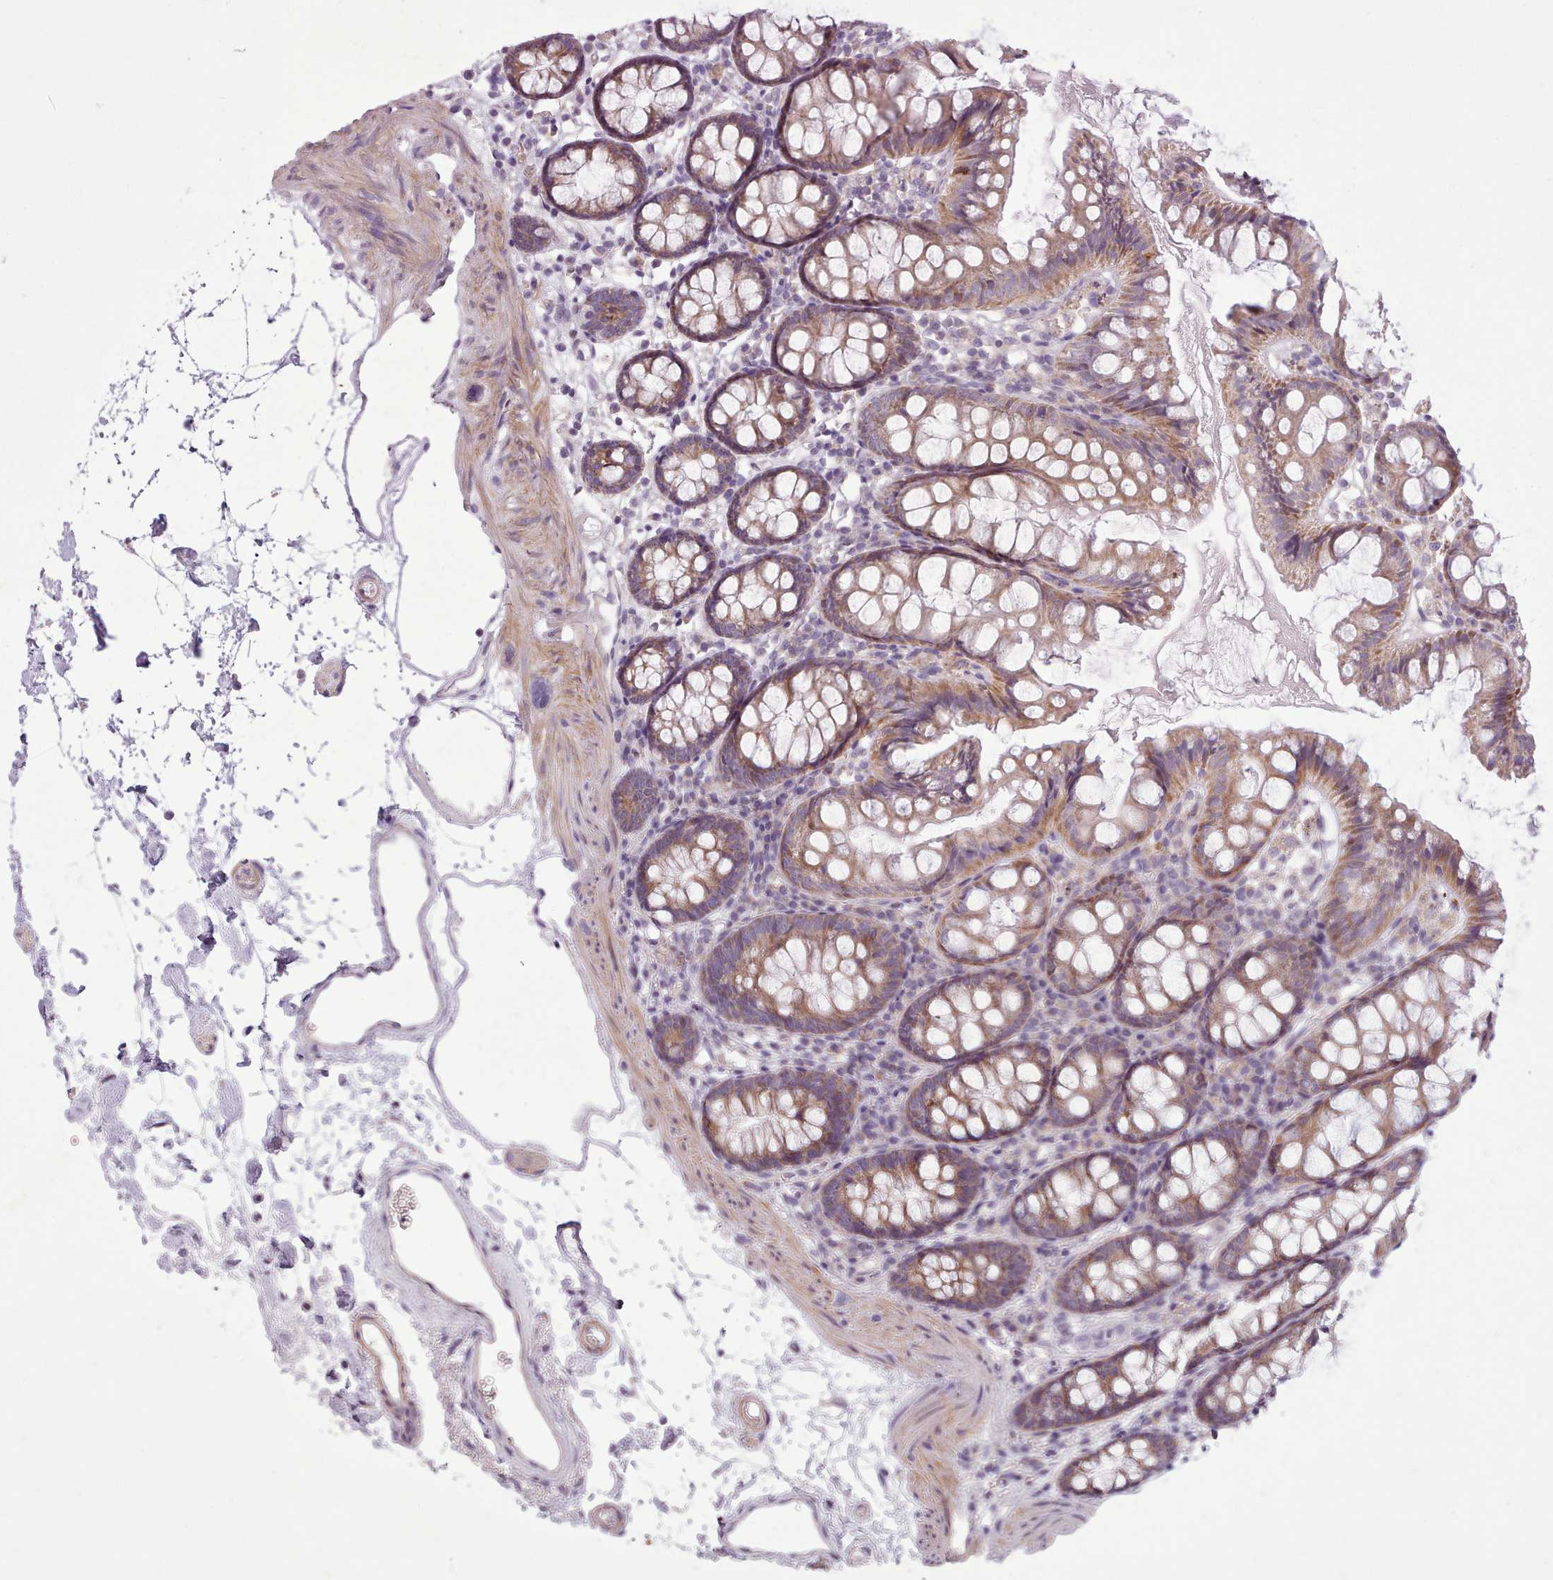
{"staining": {"intensity": "moderate", "quantity": "25%-75%", "location": "cytoplasmic/membranous"}, "tissue": "colon", "cell_type": "Endothelial cells", "image_type": "normal", "snomed": [{"axis": "morphology", "description": "Normal tissue, NOS"}, {"axis": "topography", "description": "Colon"}], "caption": "Brown immunohistochemical staining in benign colon displays moderate cytoplasmic/membranous staining in about 25%-75% of endothelial cells. (IHC, brightfield microscopy, high magnification).", "gene": "AVL9", "patient": {"sex": "female", "age": 84}}